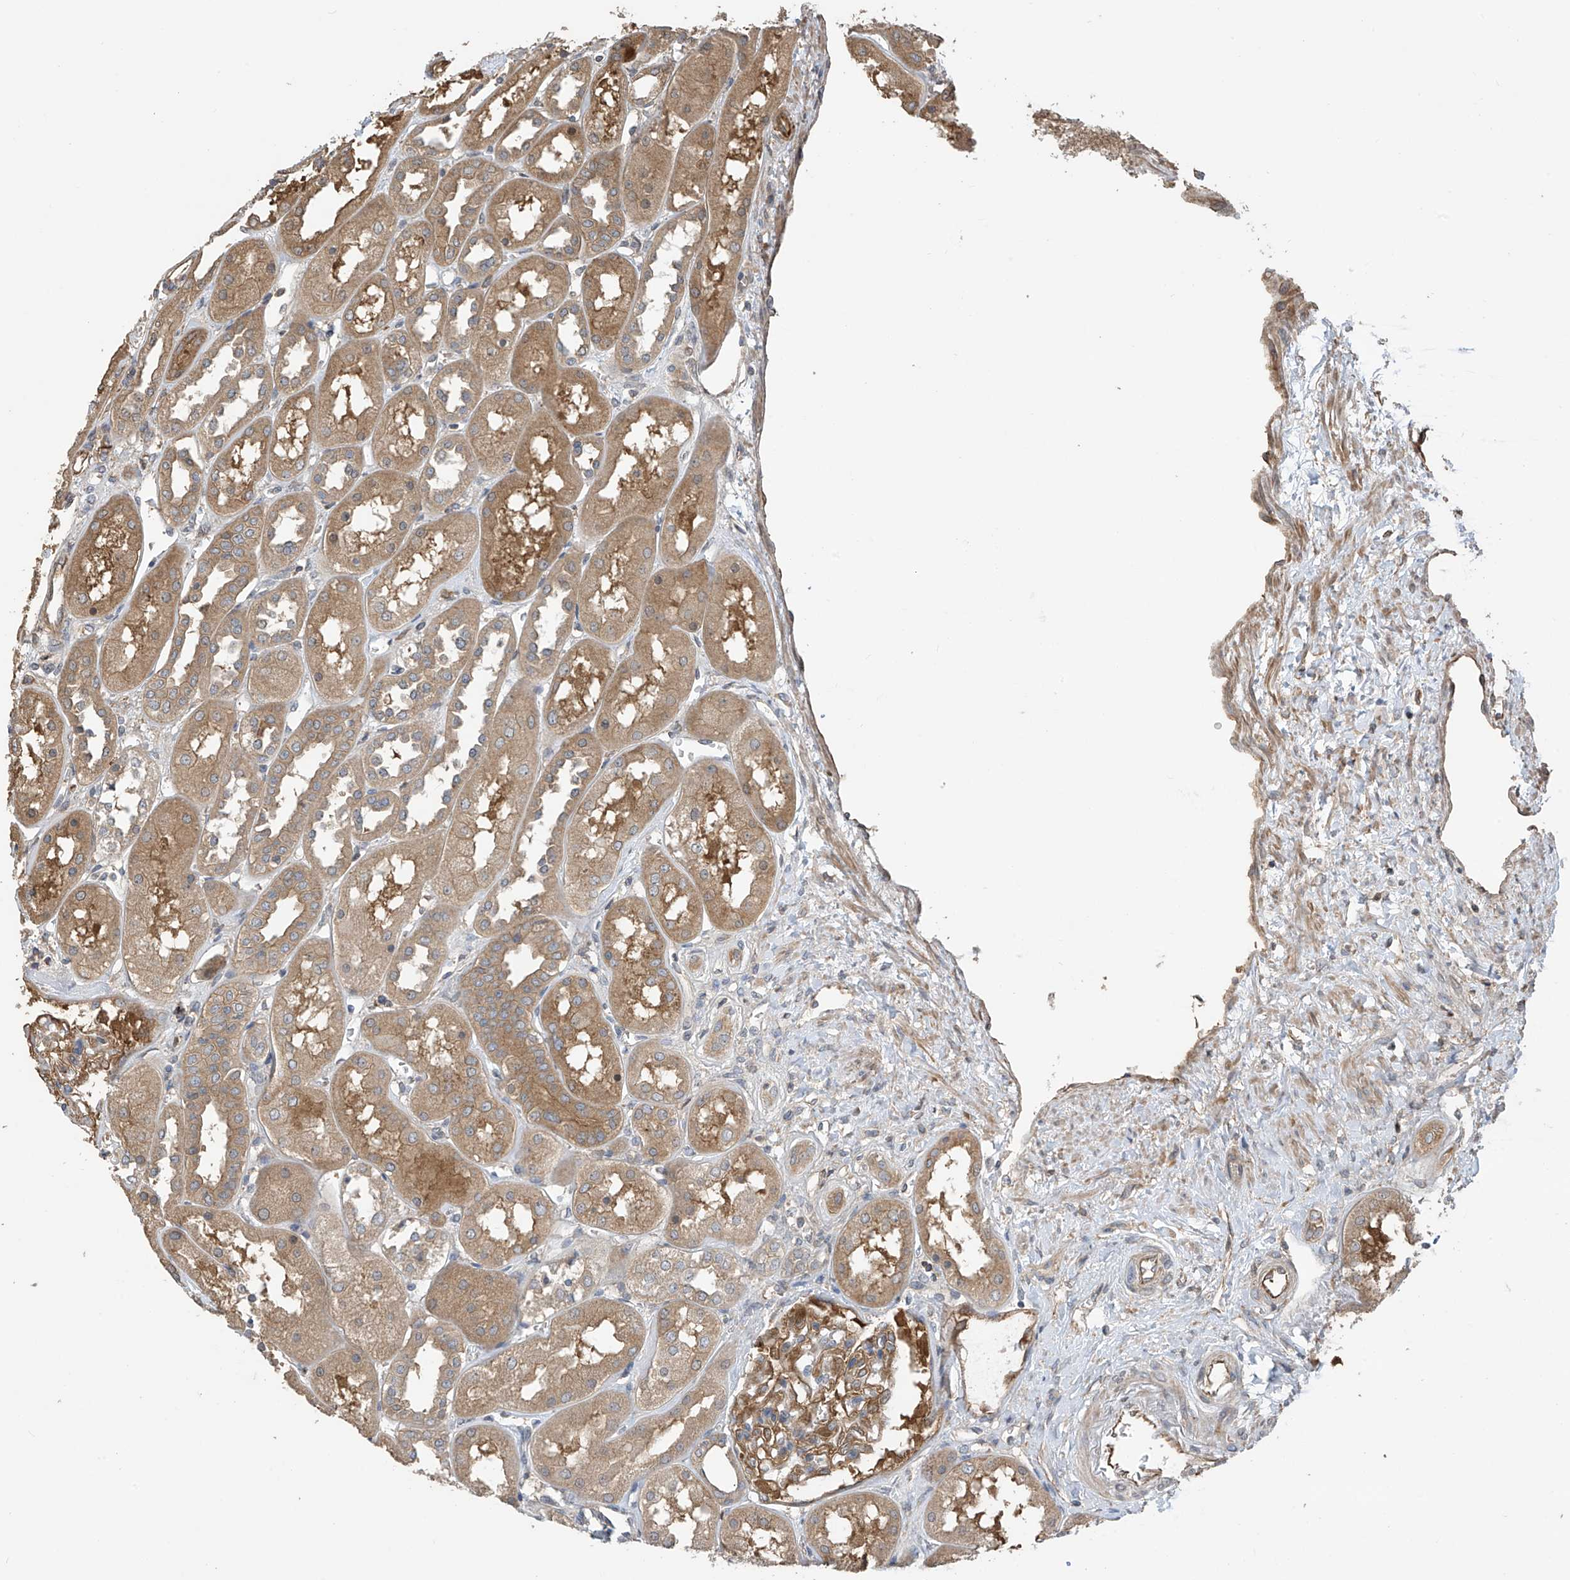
{"staining": {"intensity": "moderate", "quantity": "25%-75%", "location": "cytoplasmic/membranous"}, "tissue": "kidney", "cell_type": "Cells in glomeruli", "image_type": "normal", "snomed": [{"axis": "morphology", "description": "Normal tissue, NOS"}, {"axis": "topography", "description": "Kidney"}], "caption": "Moderate cytoplasmic/membranous staining for a protein is seen in approximately 25%-75% of cells in glomeruli of unremarkable kidney using immunohistochemistry (IHC).", "gene": "PHACTR4", "patient": {"sex": "male", "age": 70}}